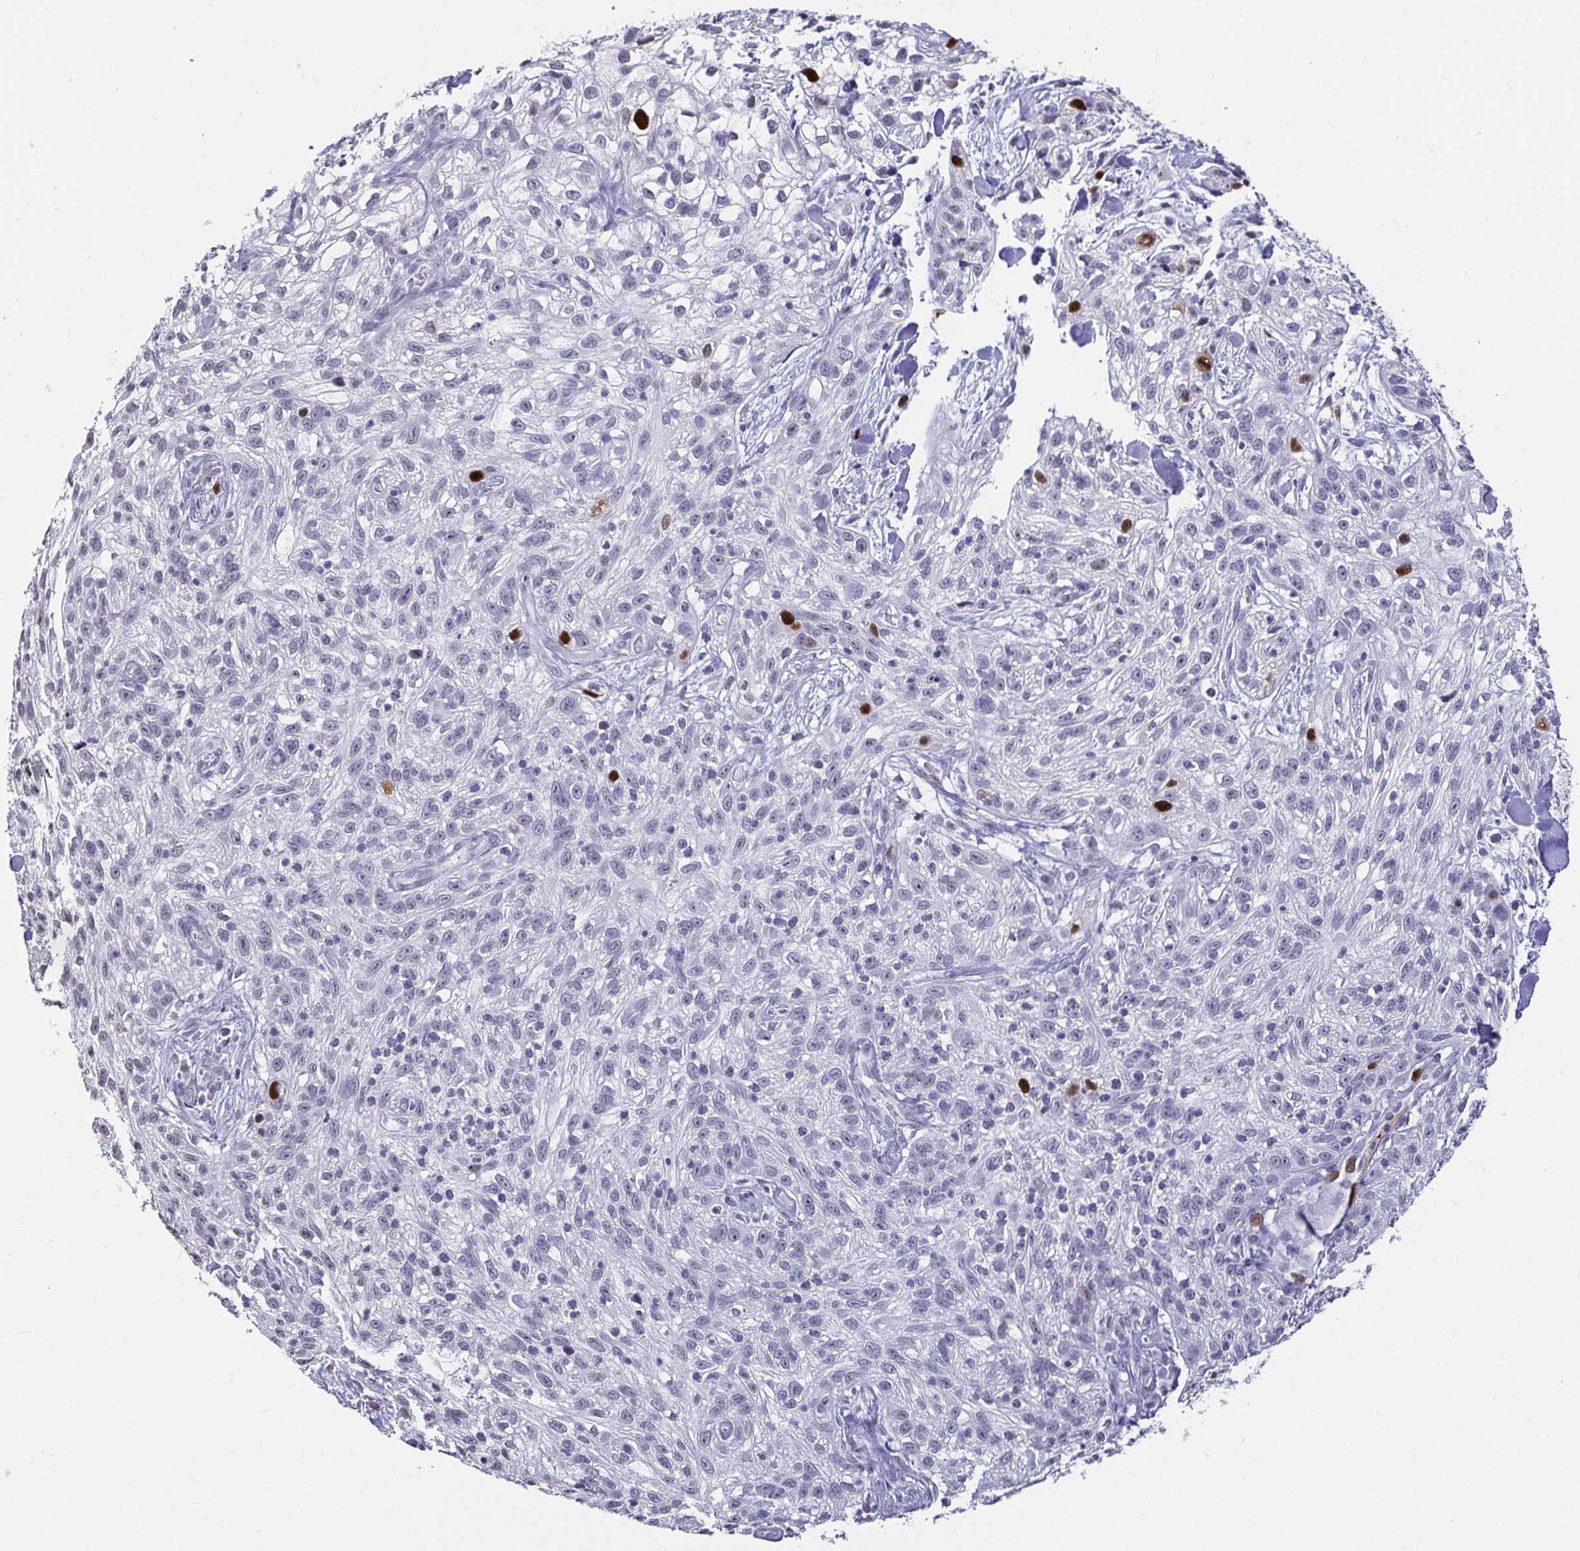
{"staining": {"intensity": "strong", "quantity": "<25%", "location": "nuclear"}, "tissue": "skin cancer", "cell_type": "Tumor cells", "image_type": "cancer", "snomed": [{"axis": "morphology", "description": "Squamous cell carcinoma, NOS"}, {"axis": "topography", "description": "Skin"}], "caption": "Protein expression by IHC demonstrates strong nuclear staining in approximately <25% of tumor cells in squamous cell carcinoma (skin). (Stains: DAB (3,3'-diaminobenzidine) in brown, nuclei in blue, Microscopy: brightfield microscopy at high magnification).", "gene": "ANLN", "patient": {"sex": "male", "age": 82}}